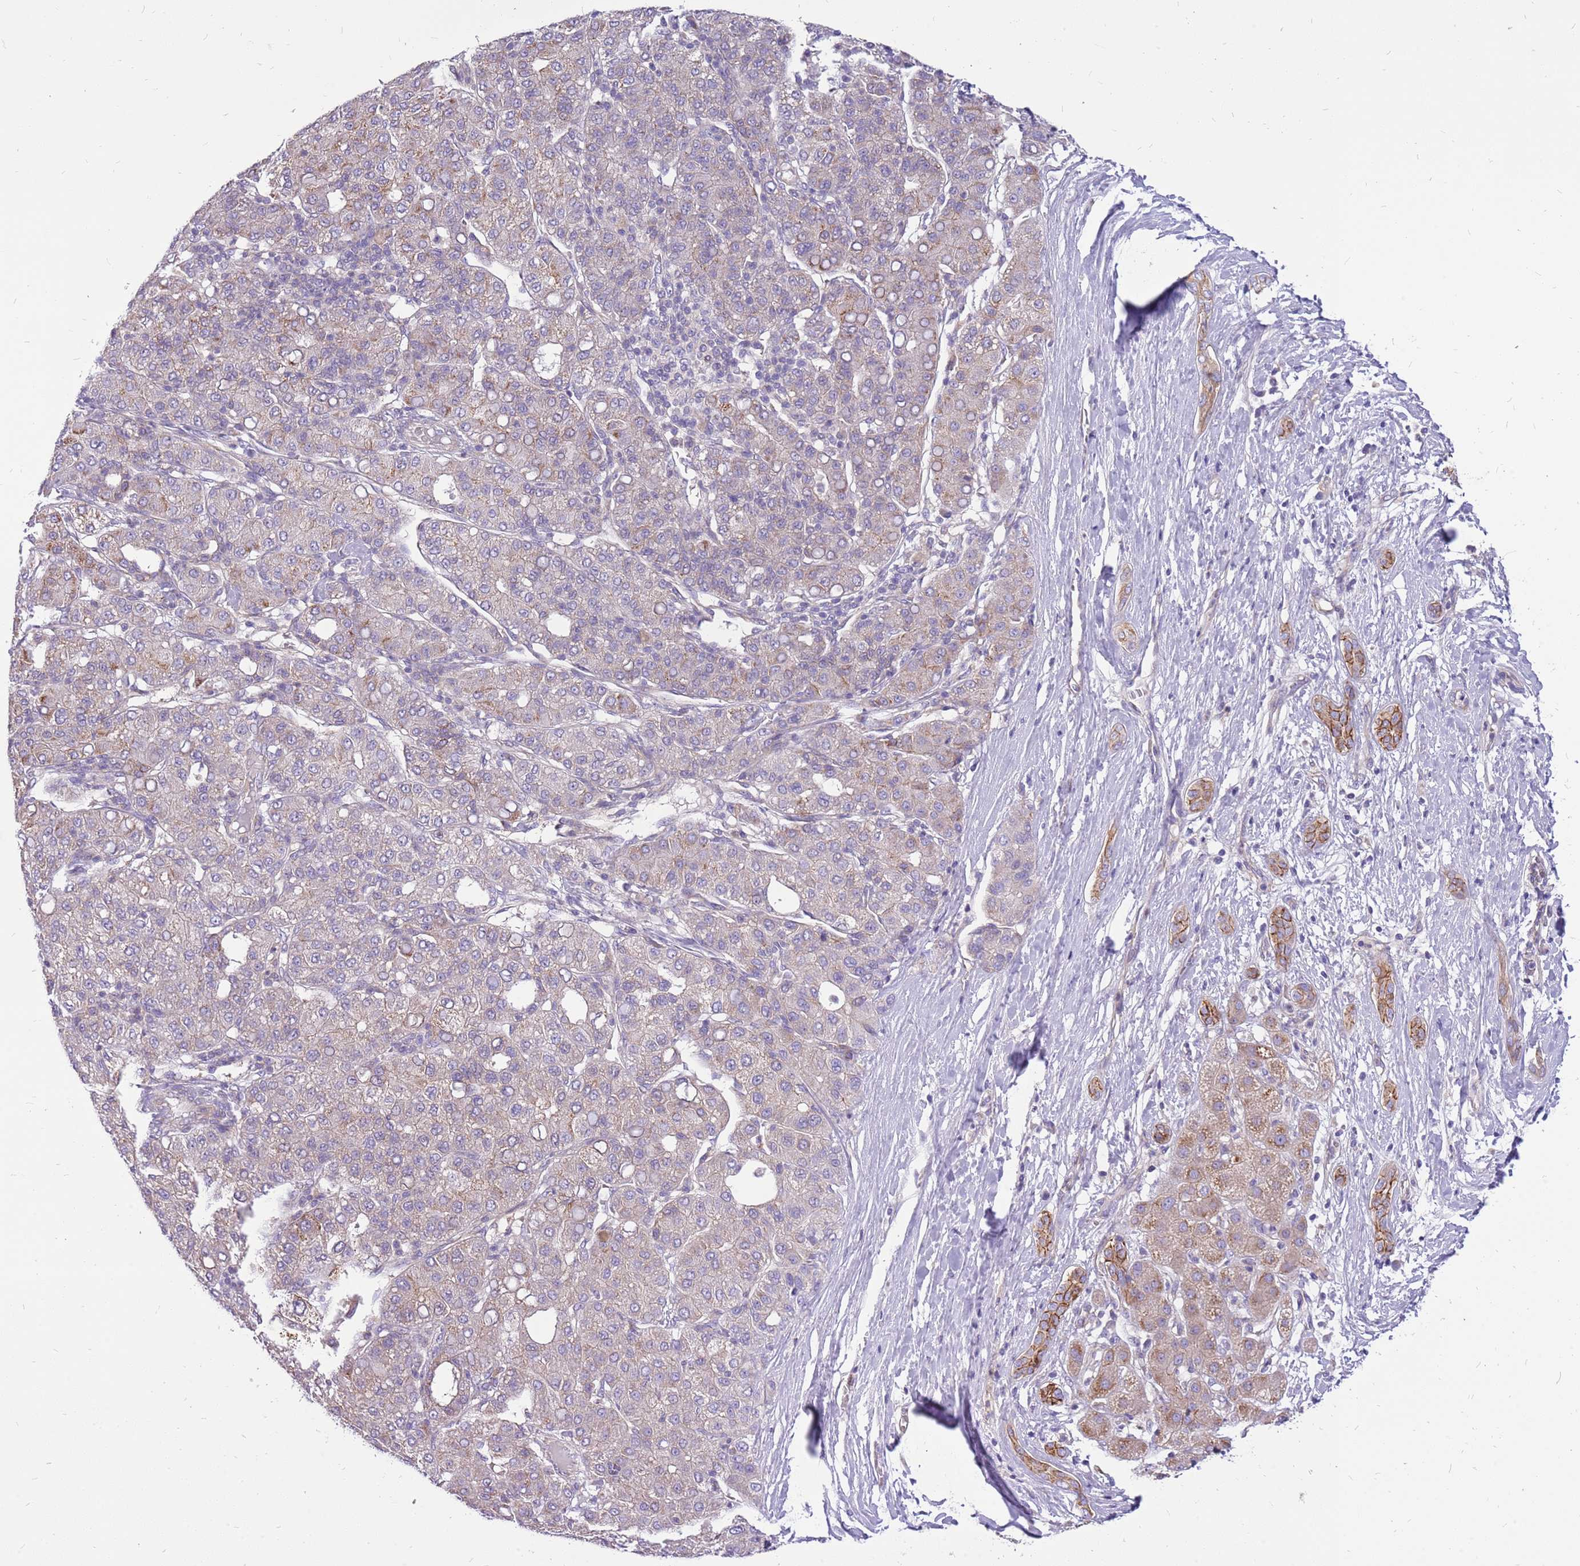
{"staining": {"intensity": "negative", "quantity": "none", "location": "none"}, "tissue": "liver cancer", "cell_type": "Tumor cells", "image_type": "cancer", "snomed": [{"axis": "morphology", "description": "Carcinoma, Hepatocellular, NOS"}, {"axis": "topography", "description": "Liver"}], "caption": "Immunohistochemistry (IHC) micrograph of human liver cancer stained for a protein (brown), which displays no positivity in tumor cells.", "gene": "WDR90", "patient": {"sex": "male", "age": 65}}